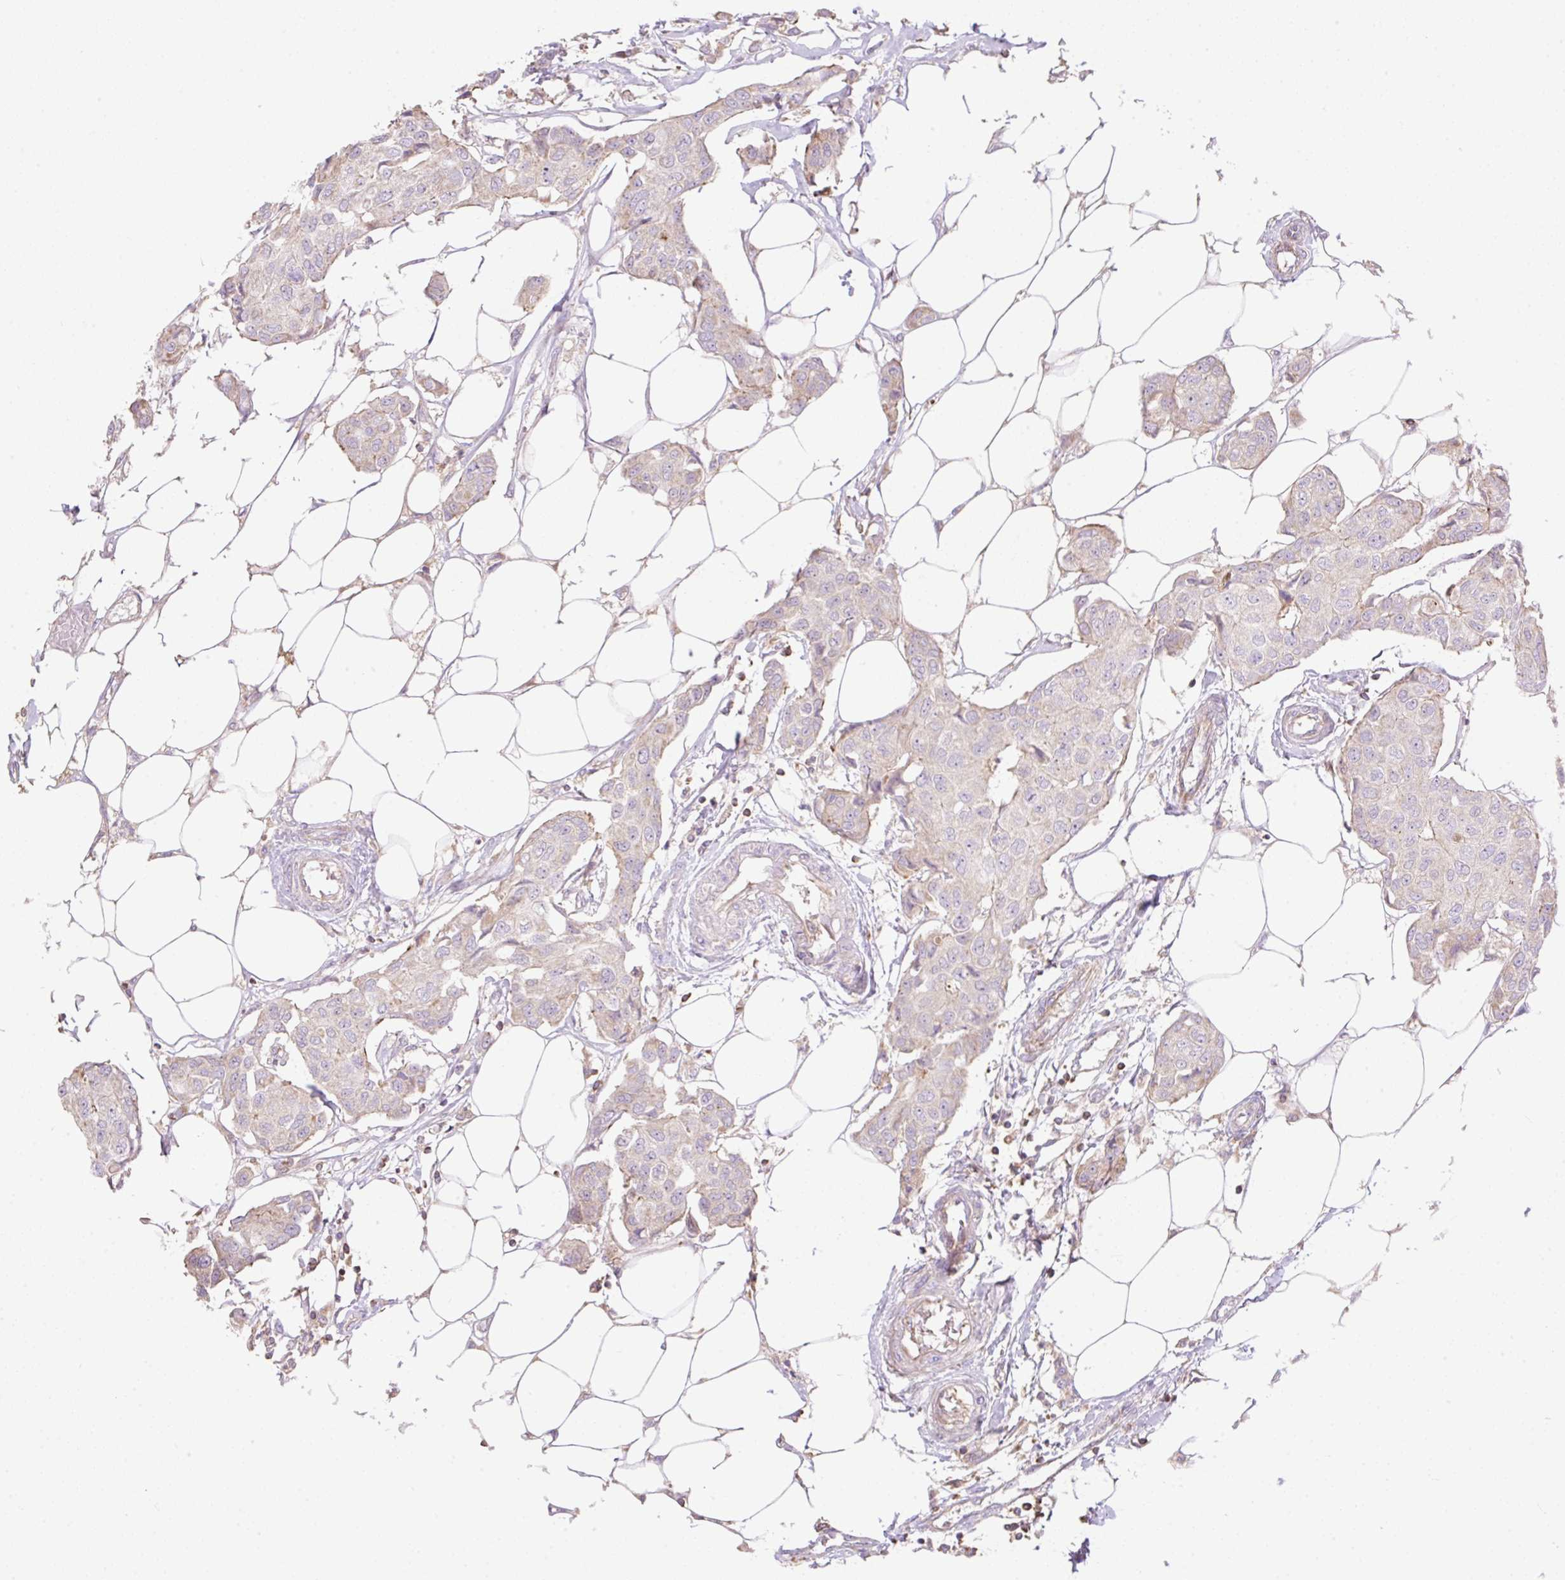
{"staining": {"intensity": "weak", "quantity": "<25%", "location": "cytoplasmic/membranous"}, "tissue": "breast cancer", "cell_type": "Tumor cells", "image_type": "cancer", "snomed": [{"axis": "morphology", "description": "Duct carcinoma"}, {"axis": "topography", "description": "Breast"}, {"axis": "topography", "description": "Lymph node"}], "caption": "A micrograph of intraductal carcinoma (breast) stained for a protein shows no brown staining in tumor cells.", "gene": "VPS25", "patient": {"sex": "female", "age": 80}}